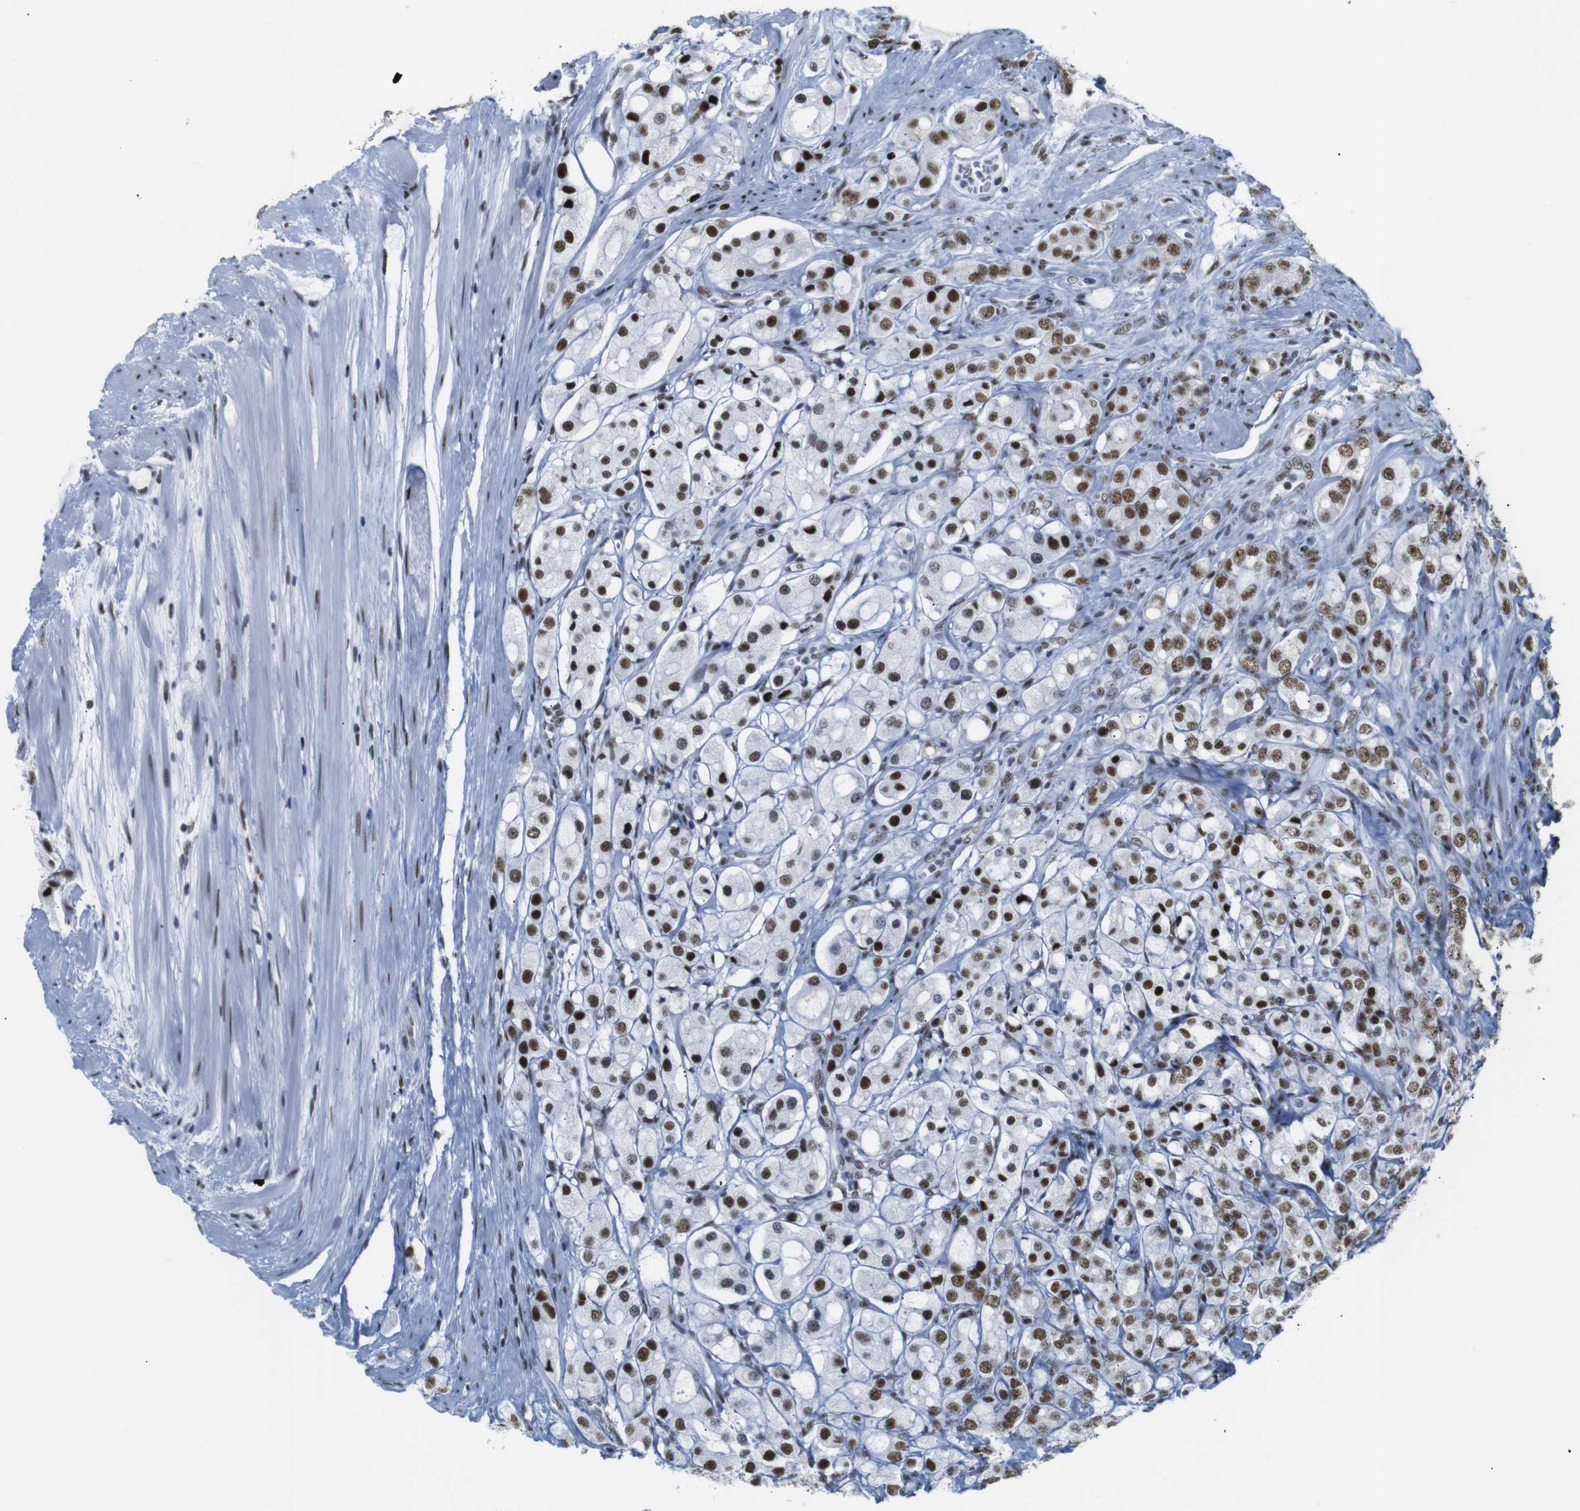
{"staining": {"intensity": "strong", "quantity": ">75%", "location": "nuclear"}, "tissue": "prostate cancer", "cell_type": "Tumor cells", "image_type": "cancer", "snomed": [{"axis": "morphology", "description": "Adenocarcinoma, High grade"}, {"axis": "topography", "description": "Prostate"}], "caption": "IHC histopathology image of neoplastic tissue: human prostate cancer stained using immunohistochemistry exhibits high levels of strong protein expression localized specifically in the nuclear of tumor cells, appearing as a nuclear brown color.", "gene": "TRA2B", "patient": {"sex": "male", "age": 65}}